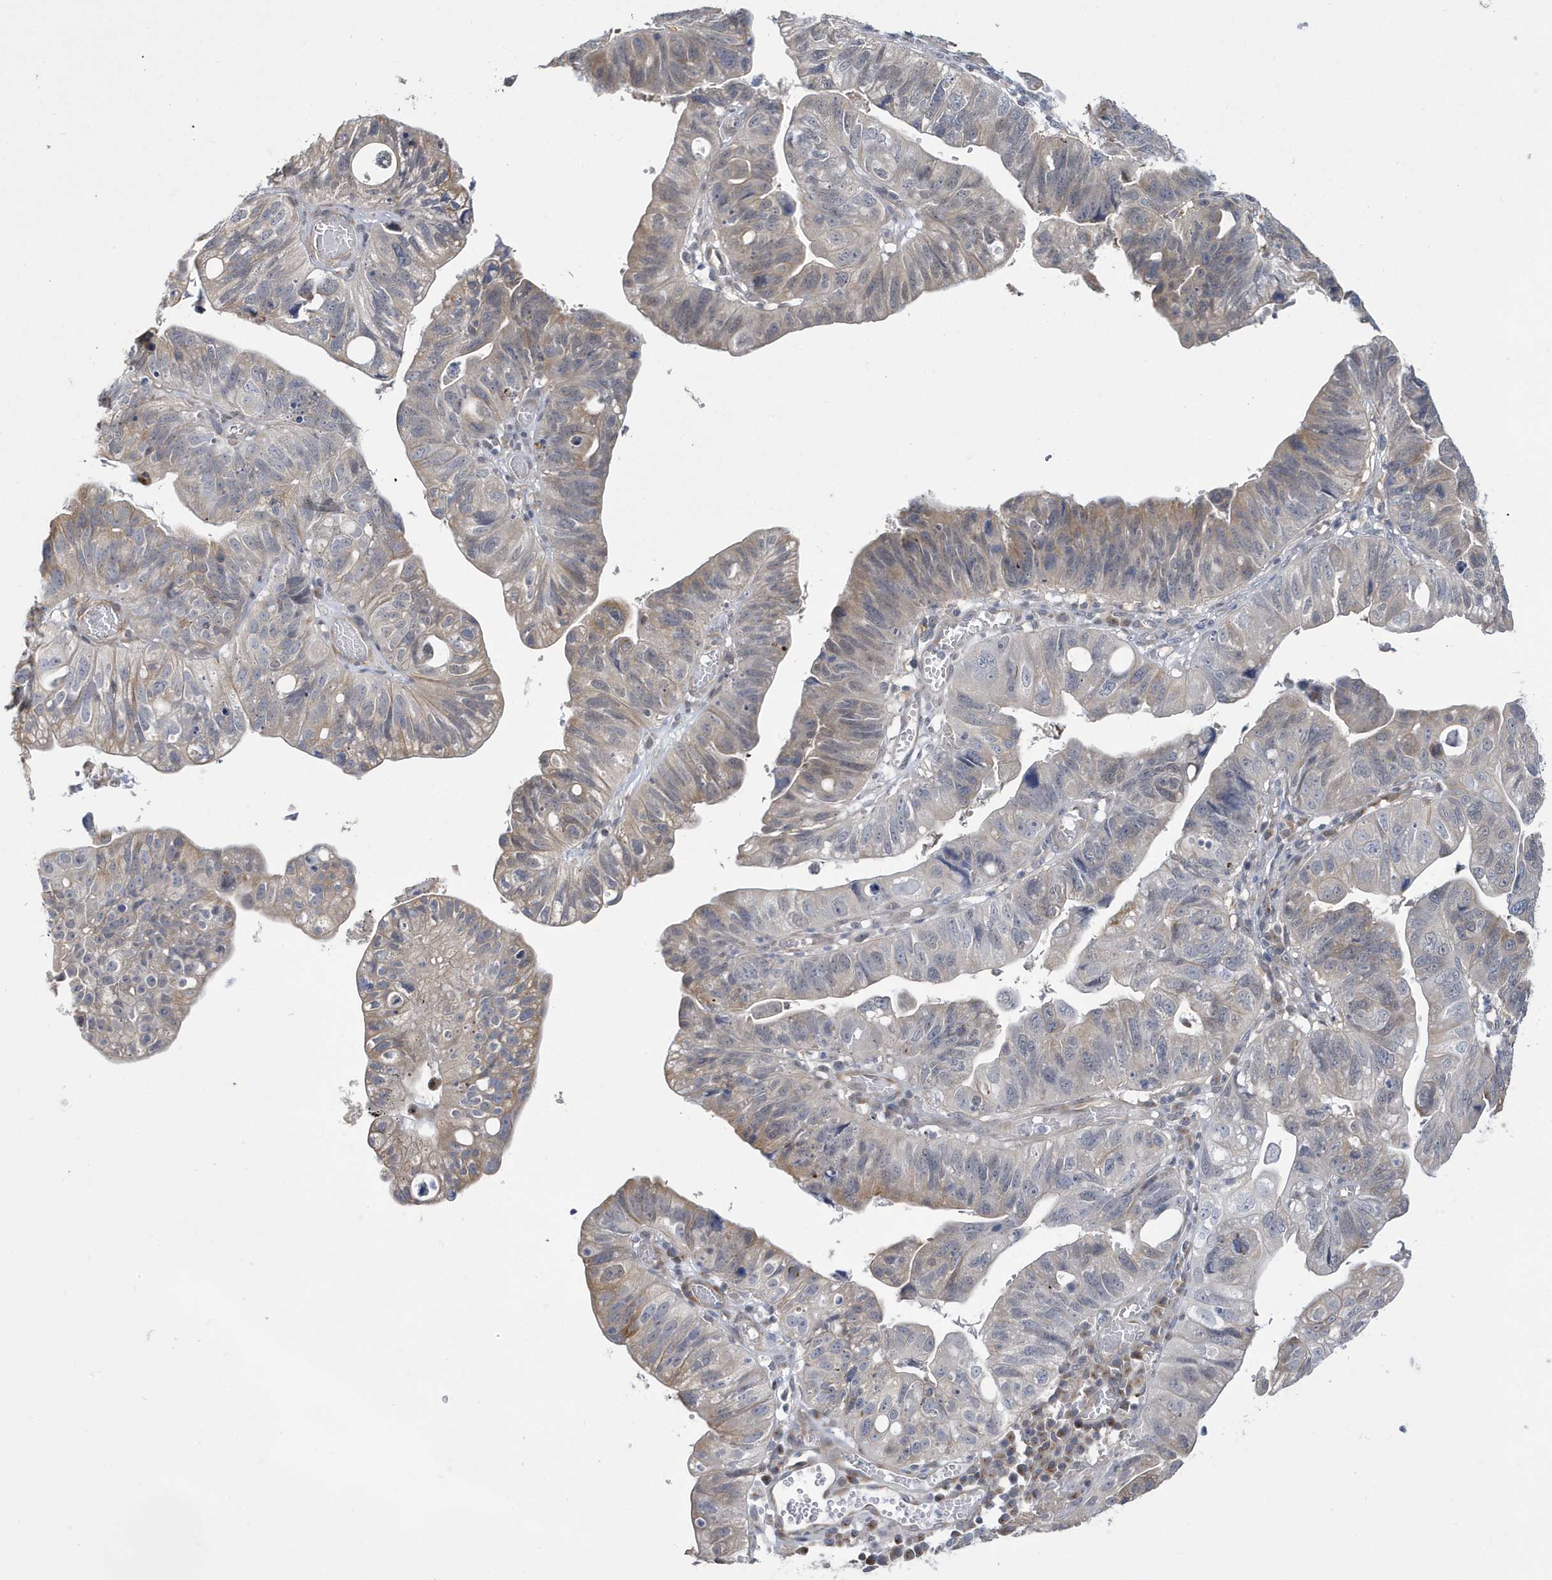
{"staining": {"intensity": "weak", "quantity": "<25%", "location": "cytoplasmic/membranous"}, "tissue": "stomach cancer", "cell_type": "Tumor cells", "image_type": "cancer", "snomed": [{"axis": "morphology", "description": "Adenocarcinoma, NOS"}, {"axis": "topography", "description": "Stomach"}], "caption": "Protein analysis of stomach cancer (adenocarcinoma) reveals no significant positivity in tumor cells. The staining is performed using DAB brown chromogen with nuclei counter-stained in using hematoxylin.", "gene": "ZNF654", "patient": {"sex": "male", "age": 59}}